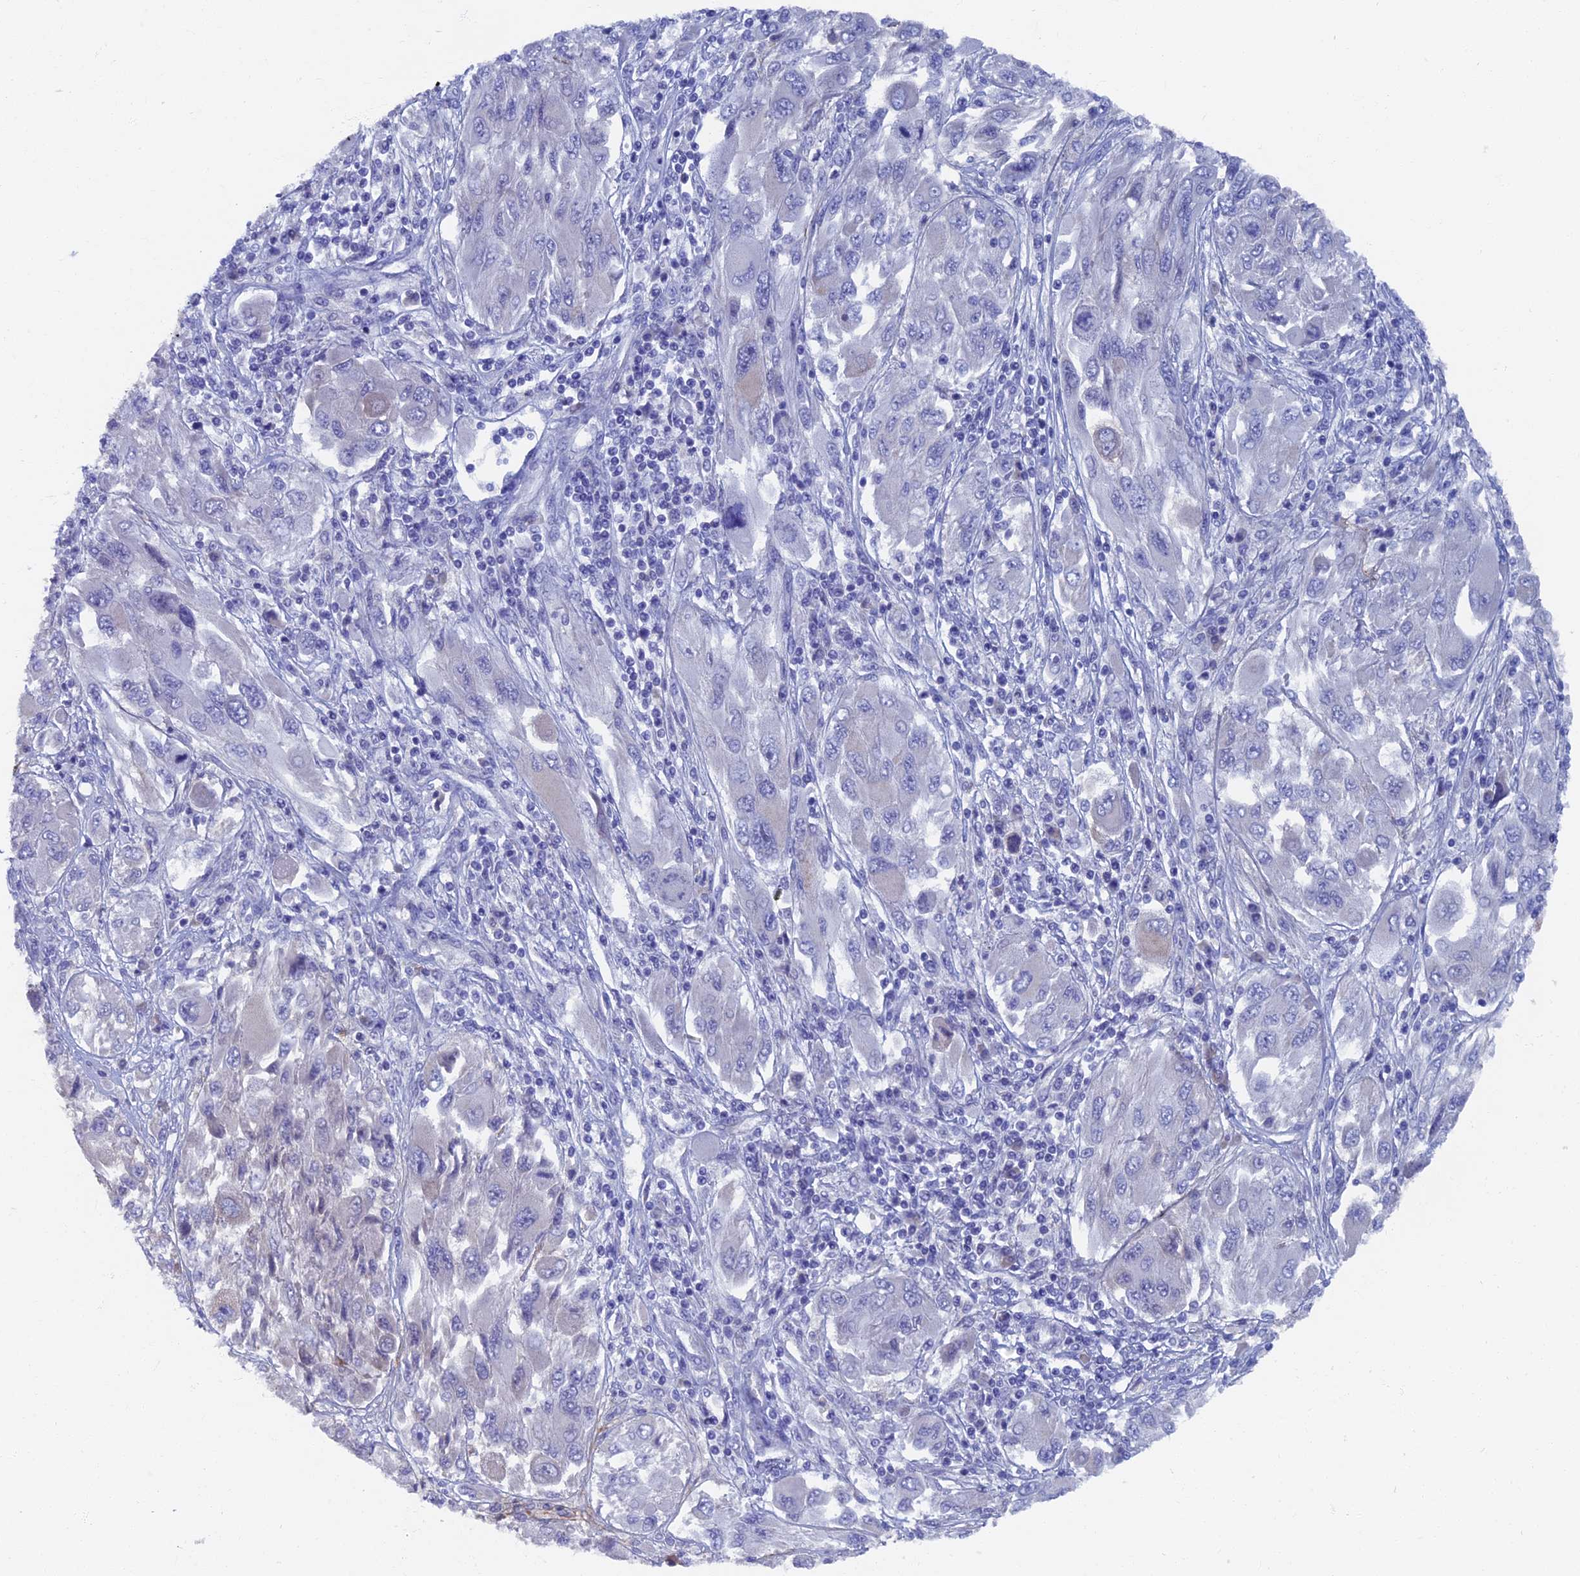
{"staining": {"intensity": "negative", "quantity": "none", "location": "none"}, "tissue": "melanoma", "cell_type": "Tumor cells", "image_type": "cancer", "snomed": [{"axis": "morphology", "description": "Malignant melanoma, NOS"}, {"axis": "topography", "description": "Skin"}], "caption": "This is a histopathology image of immunohistochemistry staining of melanoma, which shows no expression in tumor cells.", "gene": "OAT", "patient": {"sex": "female", "age": 91}}